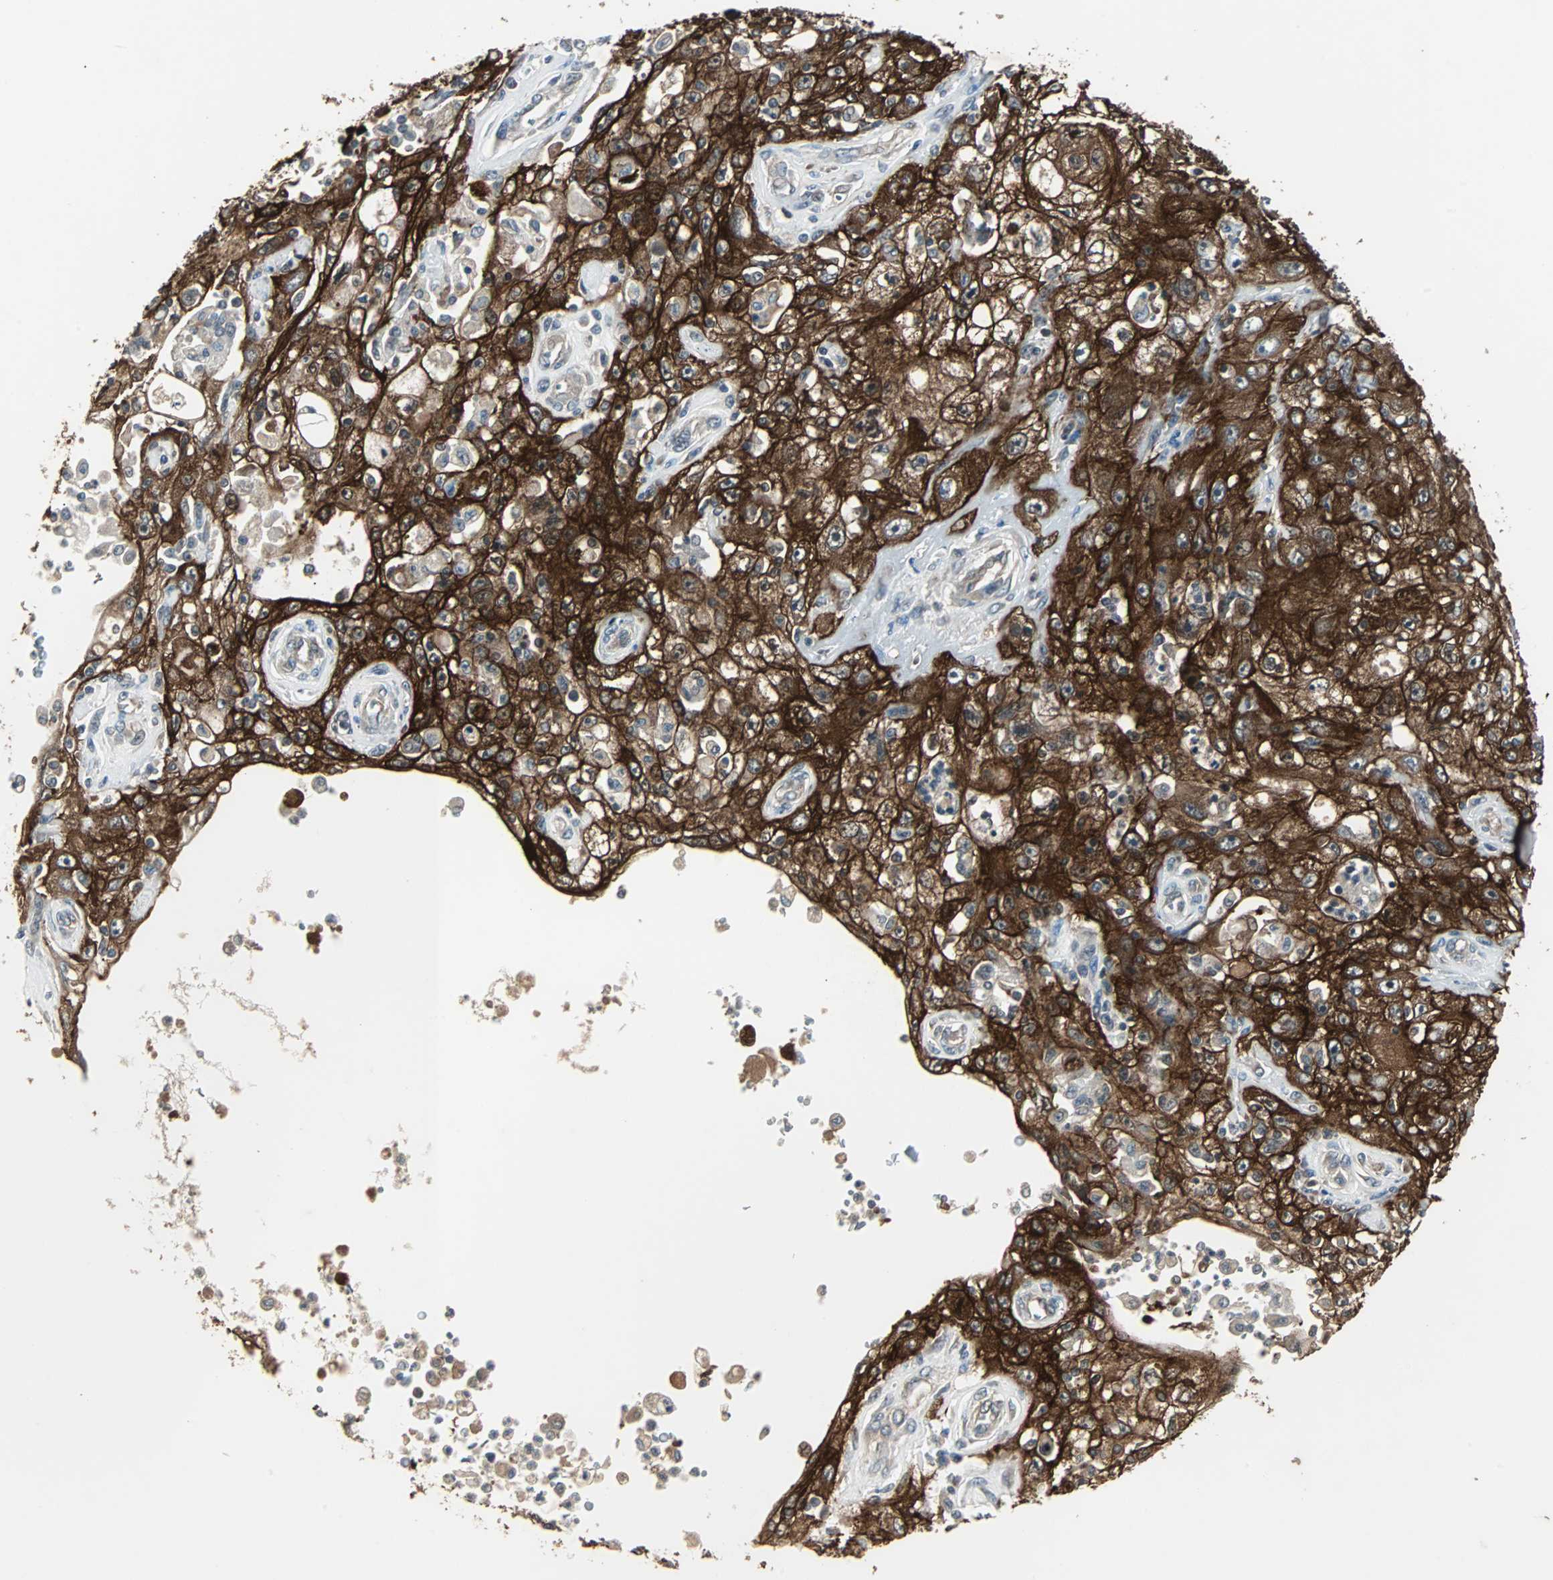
{"staining": {"intensity": "strong", "quantity": ">75%", "location": "cytoplasmic/membranous"}, "tissue": "skin cancer", "cell_type": "Tumor cells", "image_type": "cancer", "snomed": [{"axis": "morphology", "description": "Squamous cell carcinoma, NOS"}, {"axis": "topography", "description": "Skin"}], "caption": "Strong cytoplasmic/membranous staining is seen in approximately >75% of tumor cells in skin cancer (squamous cell carcinoma).", "gene": "CMC2", "patient": {"sex": "male", "age": 75}}